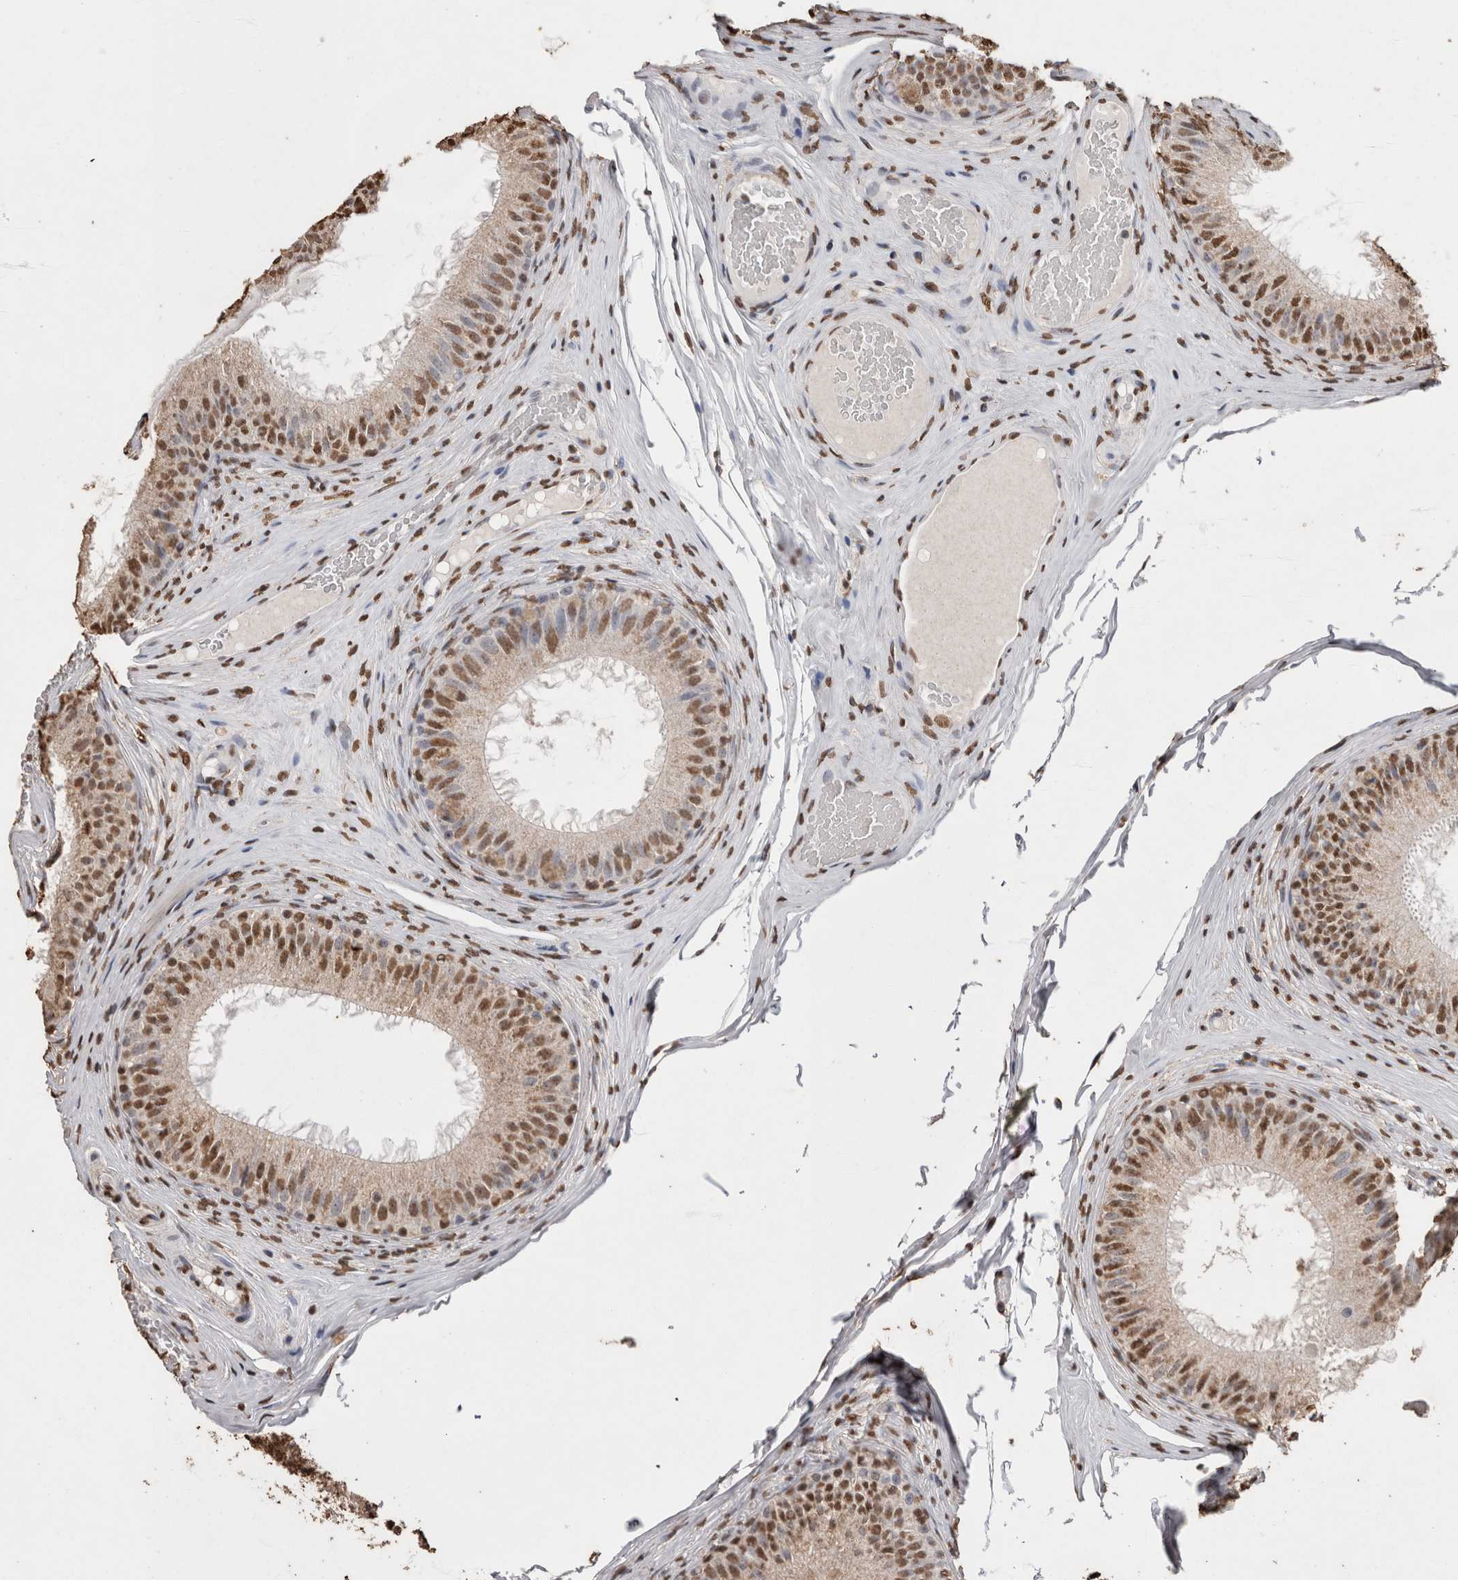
{"staining": {"intensity": "moderate", "quantity": "25%-75%", "location": "nuclear"}, "tissue": "epididymis", "cell_type": "Glandular cells", "image_type": "normal", "snomed": [{"axis": "morphology", "description": "Normal tissue, NOS"}, {"axis": "topography", "description": "Epididymis"}], "caption": "Immunohistochemical staining of unremarkable epididymis shows moderate nuclear protein positivity in approximately 25%-75% of glandular cells. The protein is shown in brown color, while the nuclei are stained blue.", "gene": "NTHL1", "patient": {"sex": "male", "age": 32}}